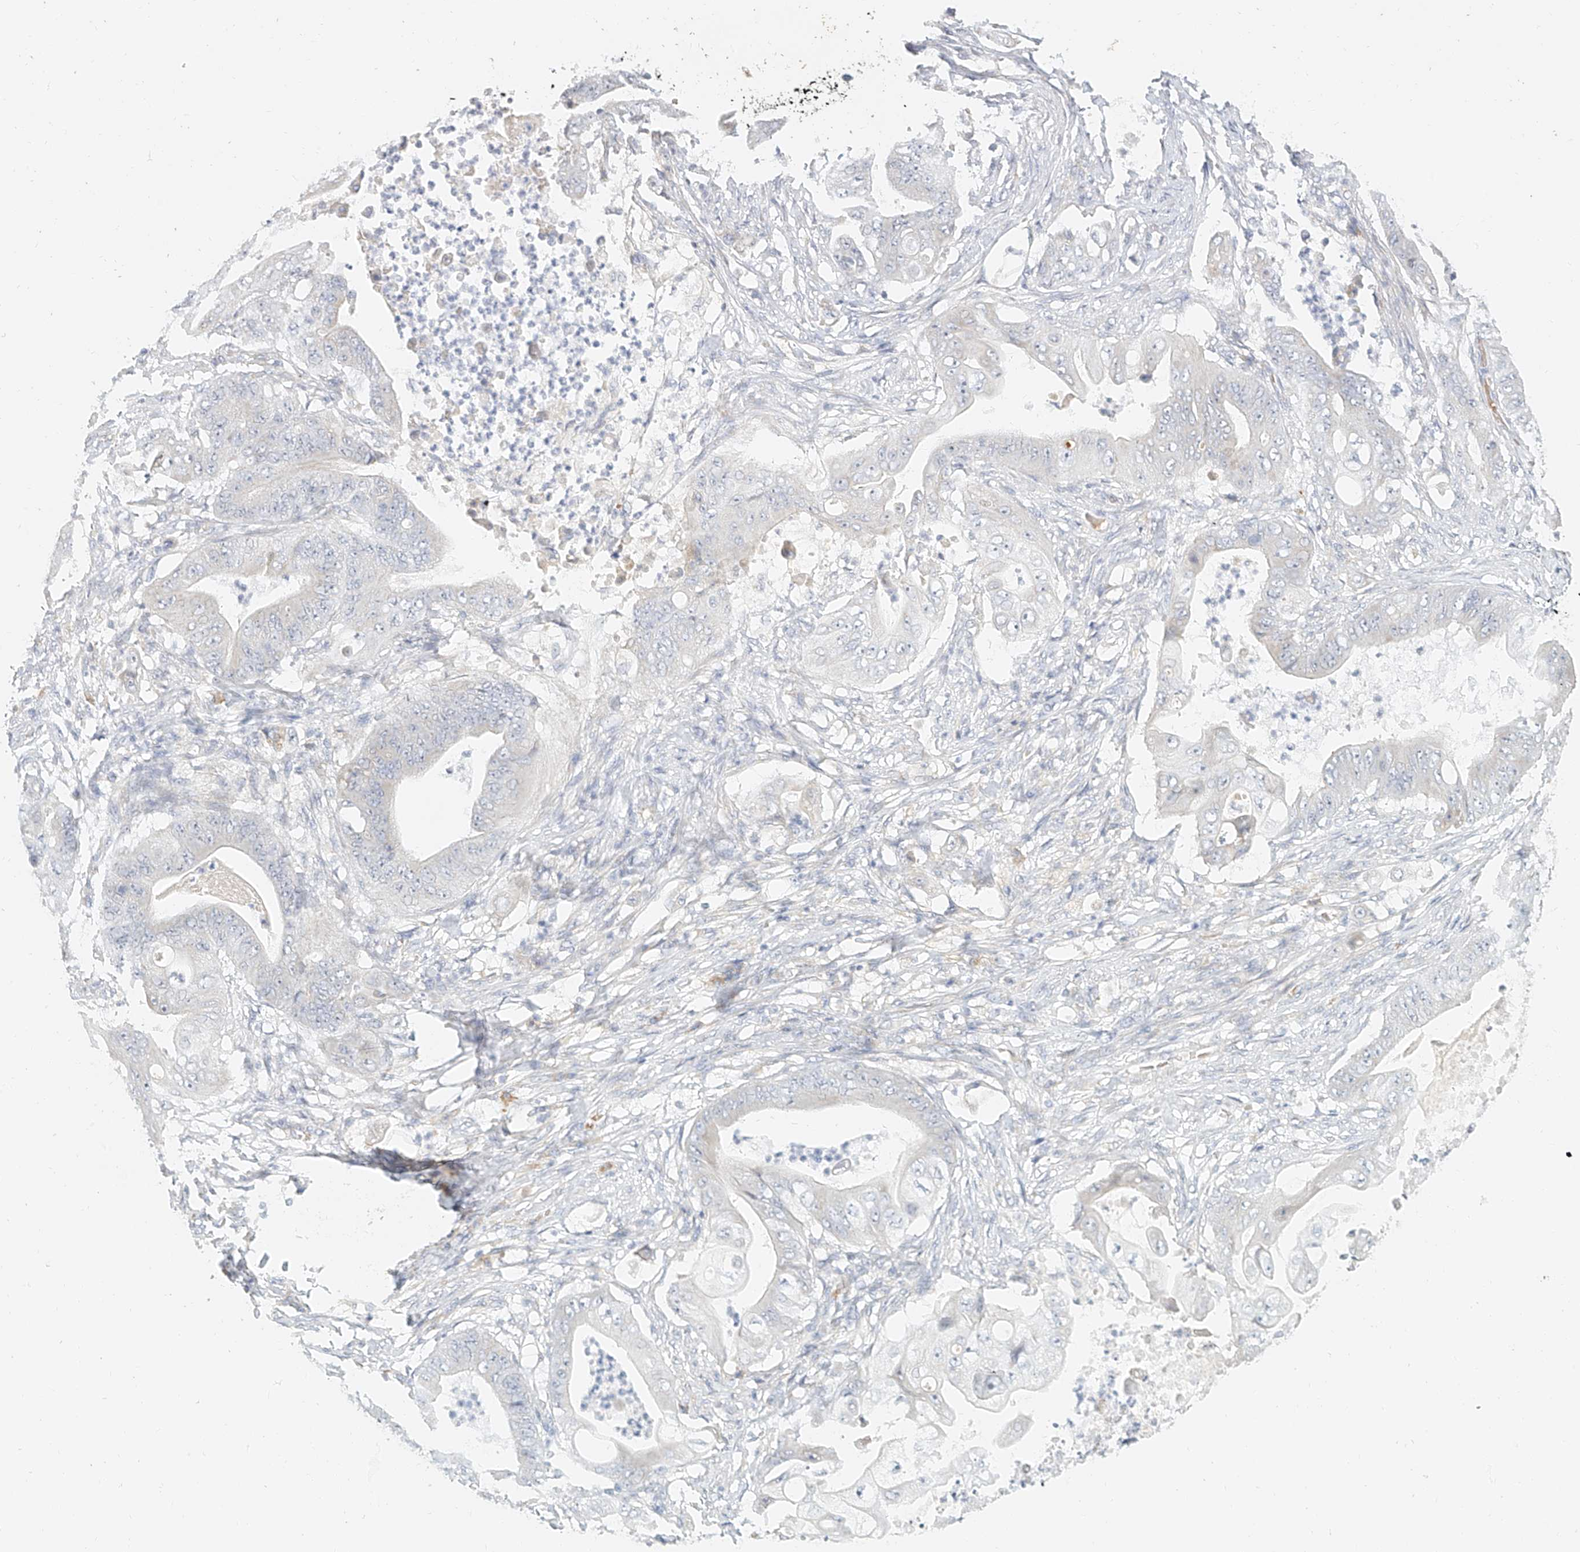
{"staining": {"intensity": "negative", "quantity": "none", "location": "none"}, "tissue": "stomach cancer", "cell_type": "Tumor cells", "image_type": "cancer", "snomed": [{"axis": "morphology", "description": "Adenocarcinoma, NOS"}, {"axis": "topography", "description": "Stomach"}], "caption": "Protein analysis of stomach cancer (adenocarcinoma) displays no significant positivity in tumor cells.", "gene": "CXorf58", "patient": {"sex": "female", "age": 73}}